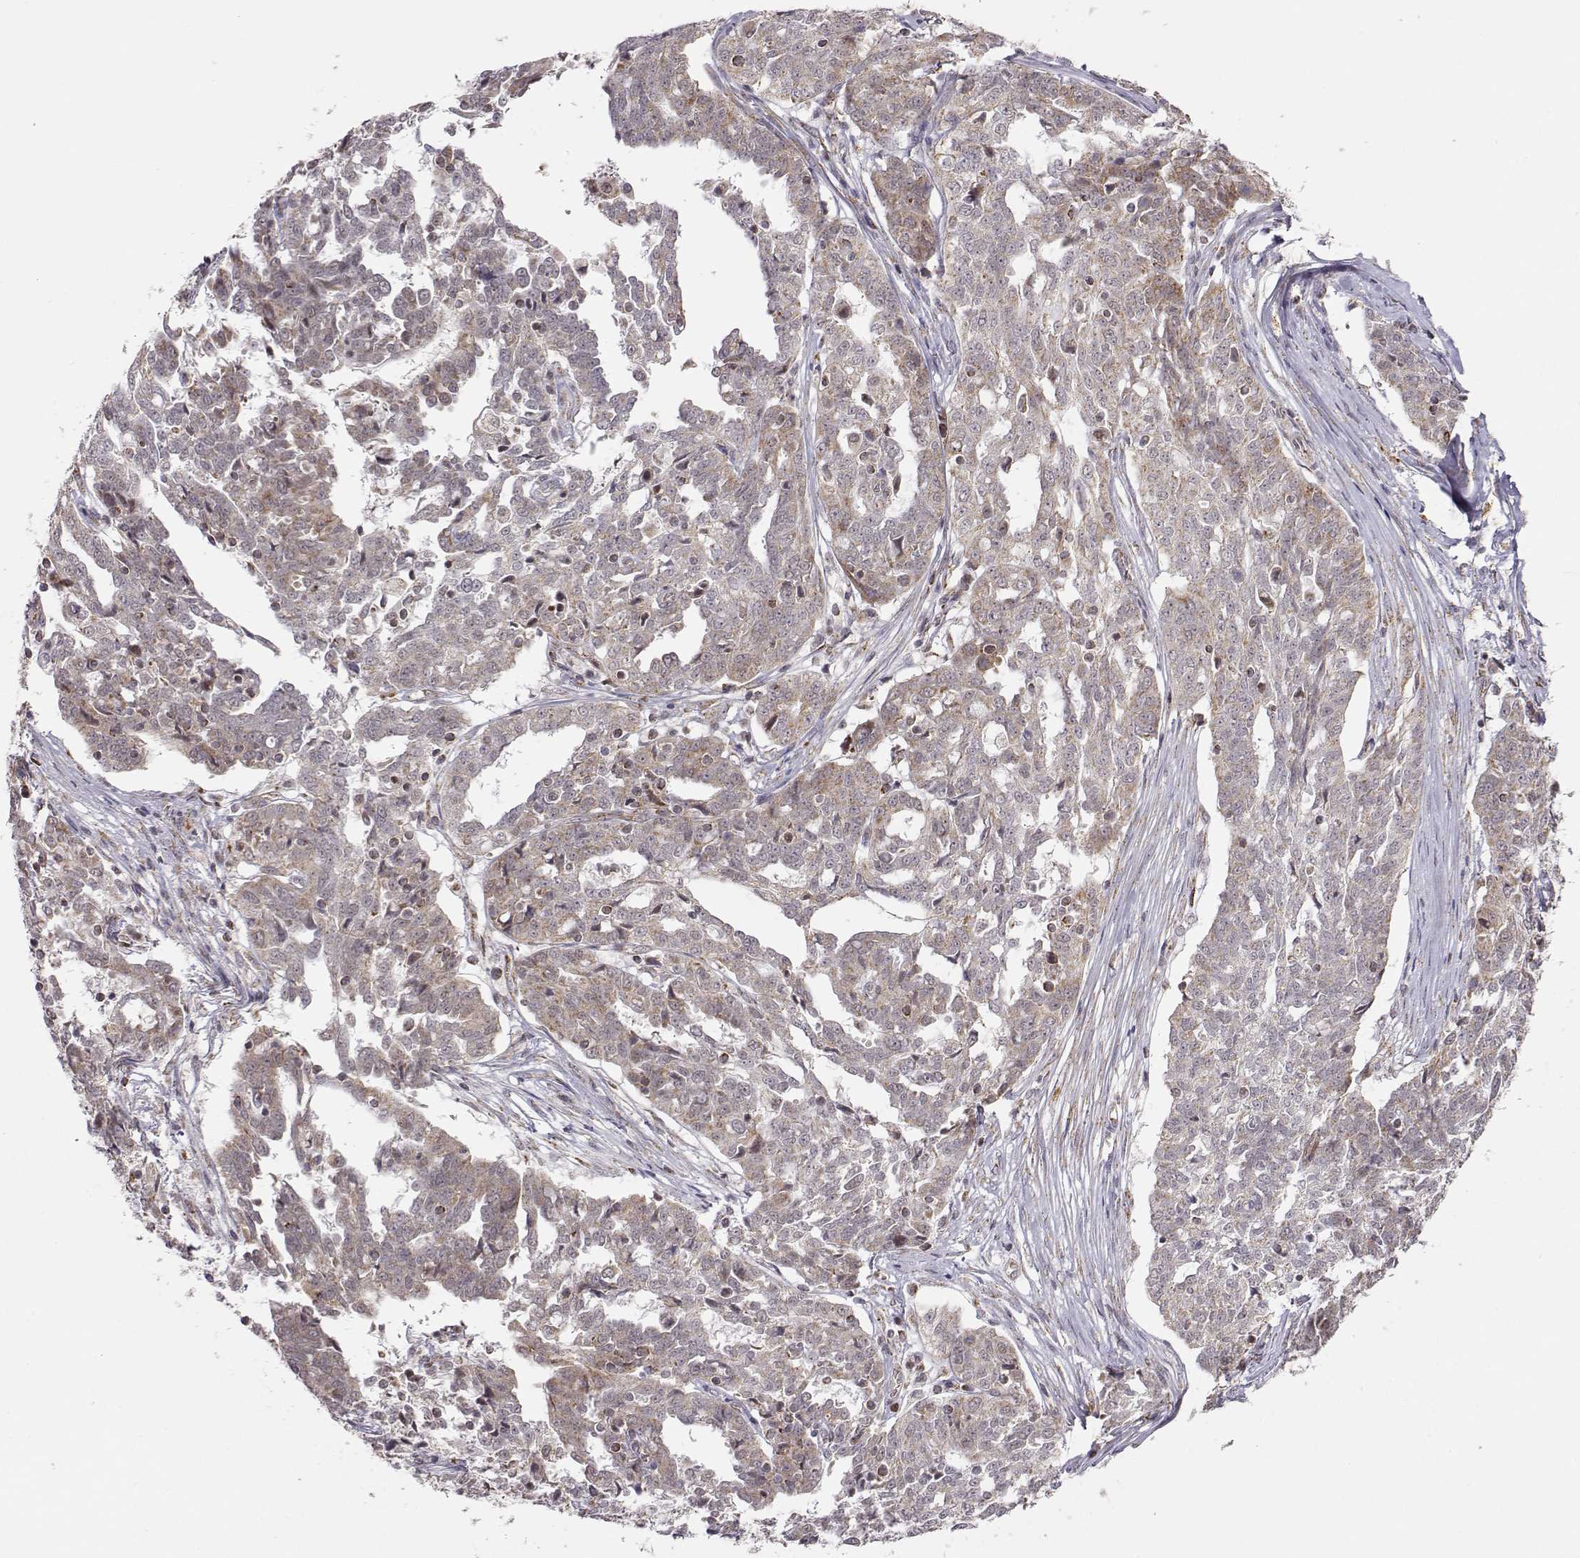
{"staining": {"intensity": "weak", "quantity": ">75%", "location": "cytoplasmic/membranous"}, "tissue": "ovarian cancer", "cell_type": "Tumor cells", "image_type": "cancer", "snomed": [{"axis": "morphology", "description": "Cystadenocarcinoma, serous, NOS"}, {"axis": "topography", "description": "Ovary"}], "caption": "This micrograph reveals immunohistochemistry staining of human ovarian cancer (serous cystadenocarcinoma), with low weak cytoplasmic/membranous expression in approximately >75% of tumor cells.", "gene": "EXOG", "patient": {"sex": "female", "age": 67}}